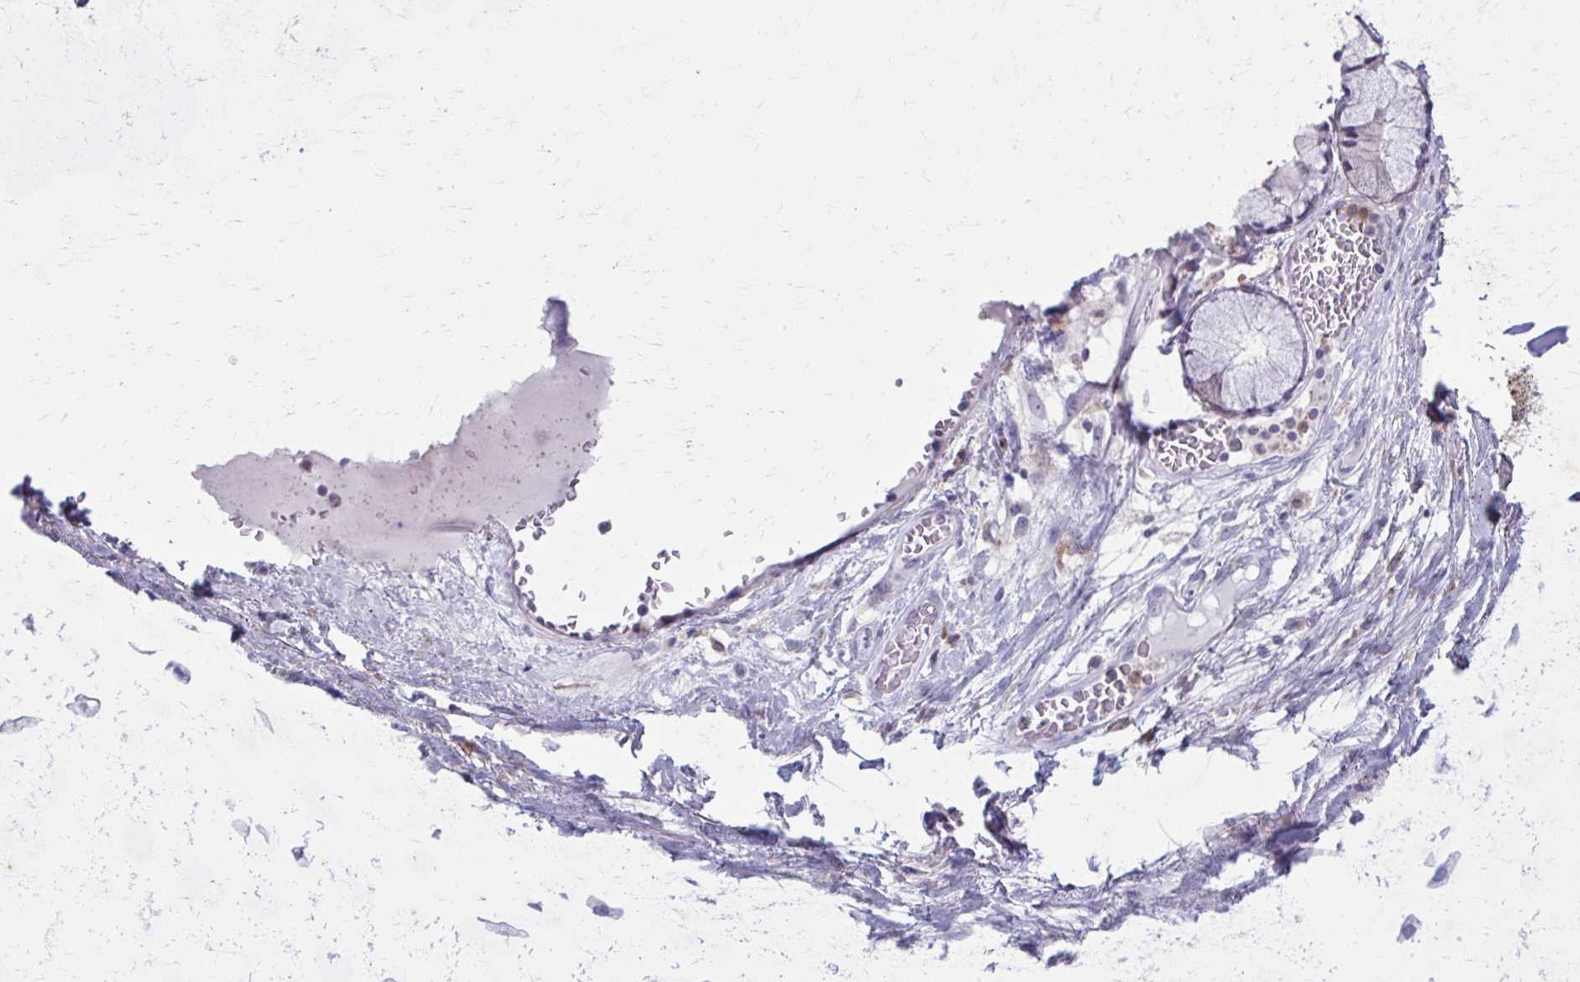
{"staining": {"intensity": "negative", "quantity": "none", "location": "none"}, "tissue": "soft tissue", "cell_type": "Fibroblasts", "image_type": "normal", "snomed": [{"axis": "morphology", "description": "Normal tissue, NOS"}, {"axis": "topography", "description": "Lymph node"}, {"axis": "topography", "description": "Bronchus"}], "caption": "Immunohistochemistry photomicrograph of normal soft tissue stained for a protein (brown), which displays no staining in fibroblasts.", "gene": "CARD9", "patient": {"sex": "male", "age": 56}}